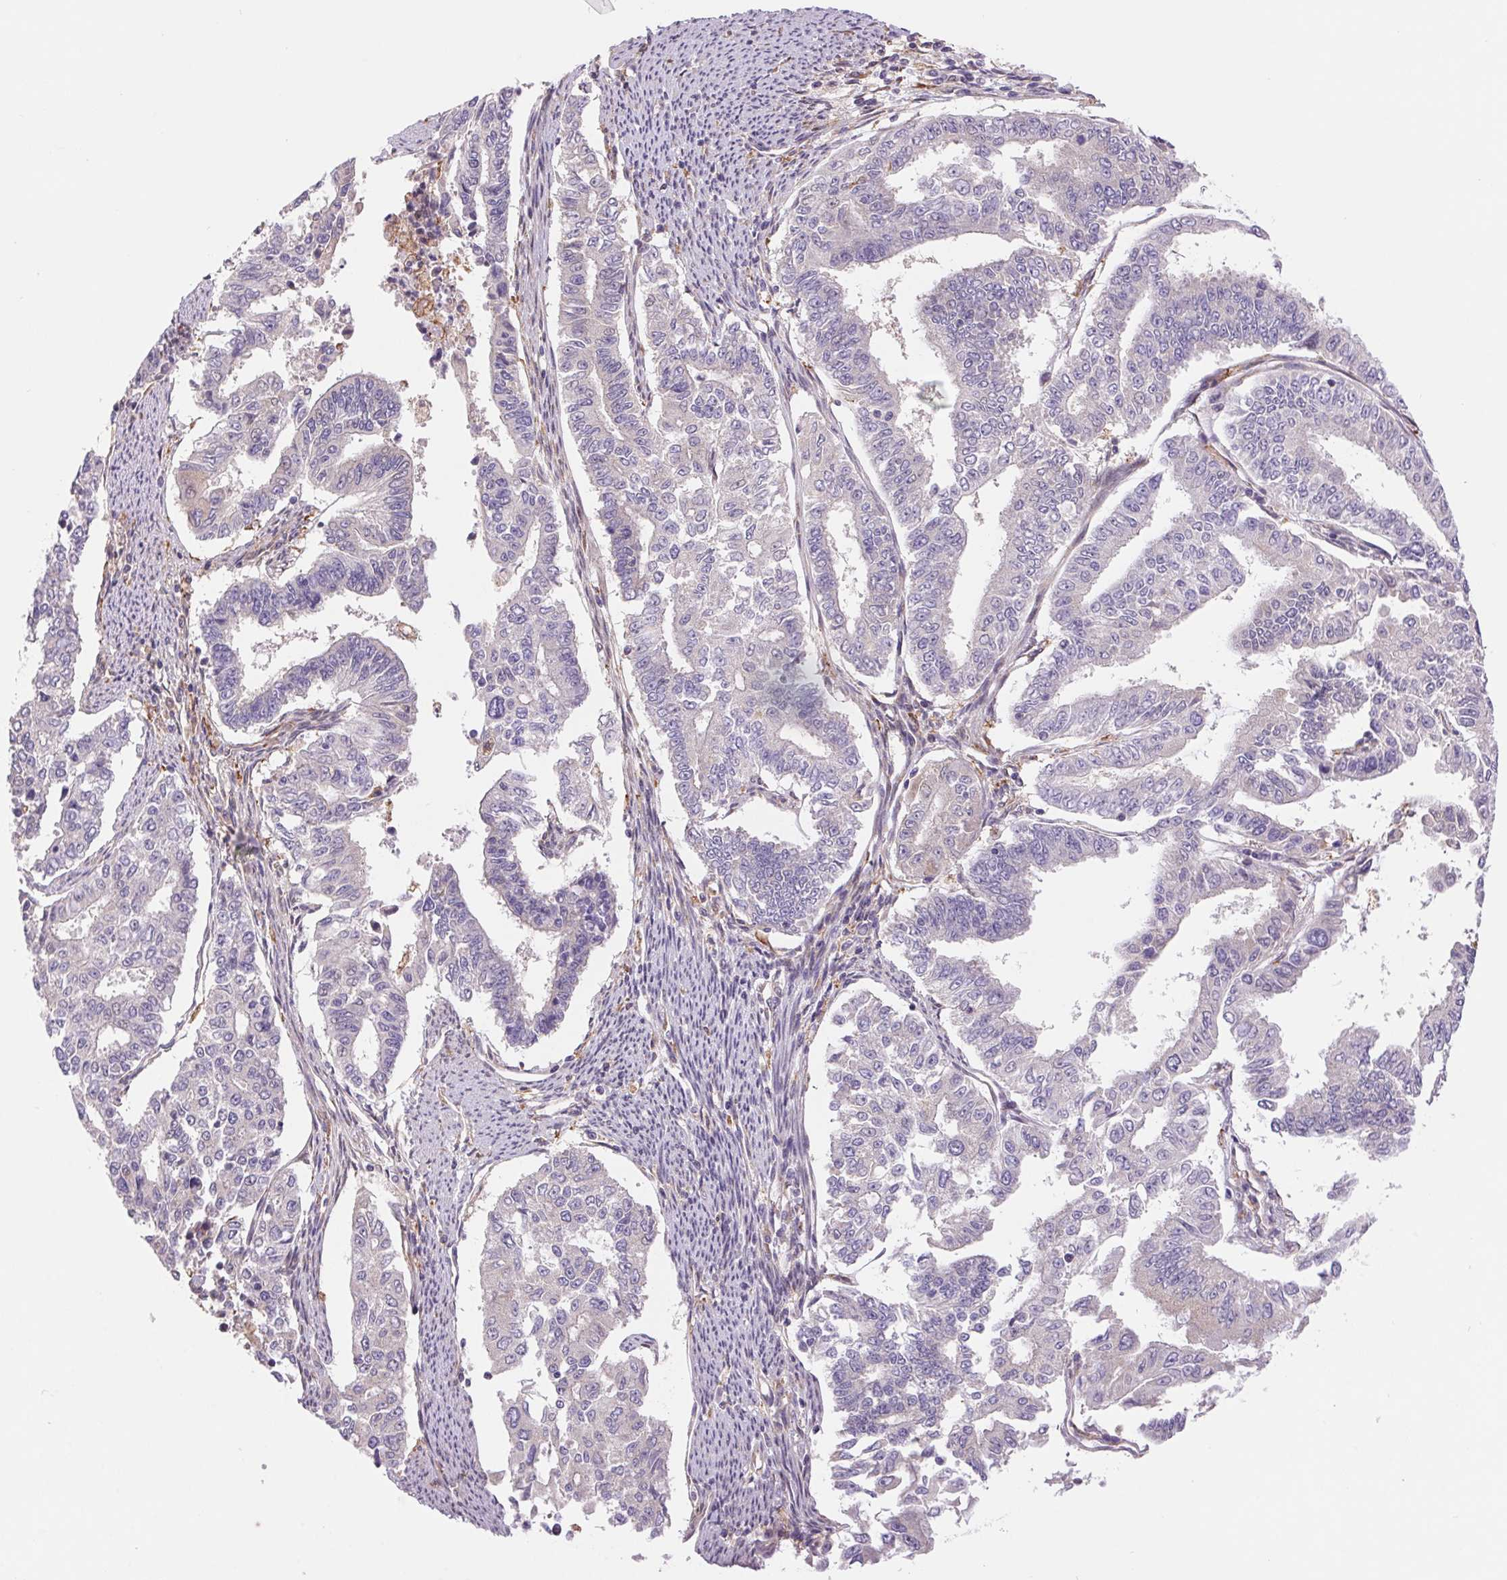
{"staining": {"intensity": "negative", "quantity": "none", "location": "none"}, "tissue": "endometrial cancer", "cell_type": "Tumor cells", "image_type": "cancer", "snomed": [{"axis": "morphology", "description": "Adenocarcinoma, NOS"}, {"axis": "topography", "description": "Uterus"}], "caption": "Human adenocarcinoma (endometrial) stained for a protein using immunohistochemistry (IHC) reveals no staining in tumor cells.", "gene": "KLHL20", "patient": {"sex": "female", "age": 59}}